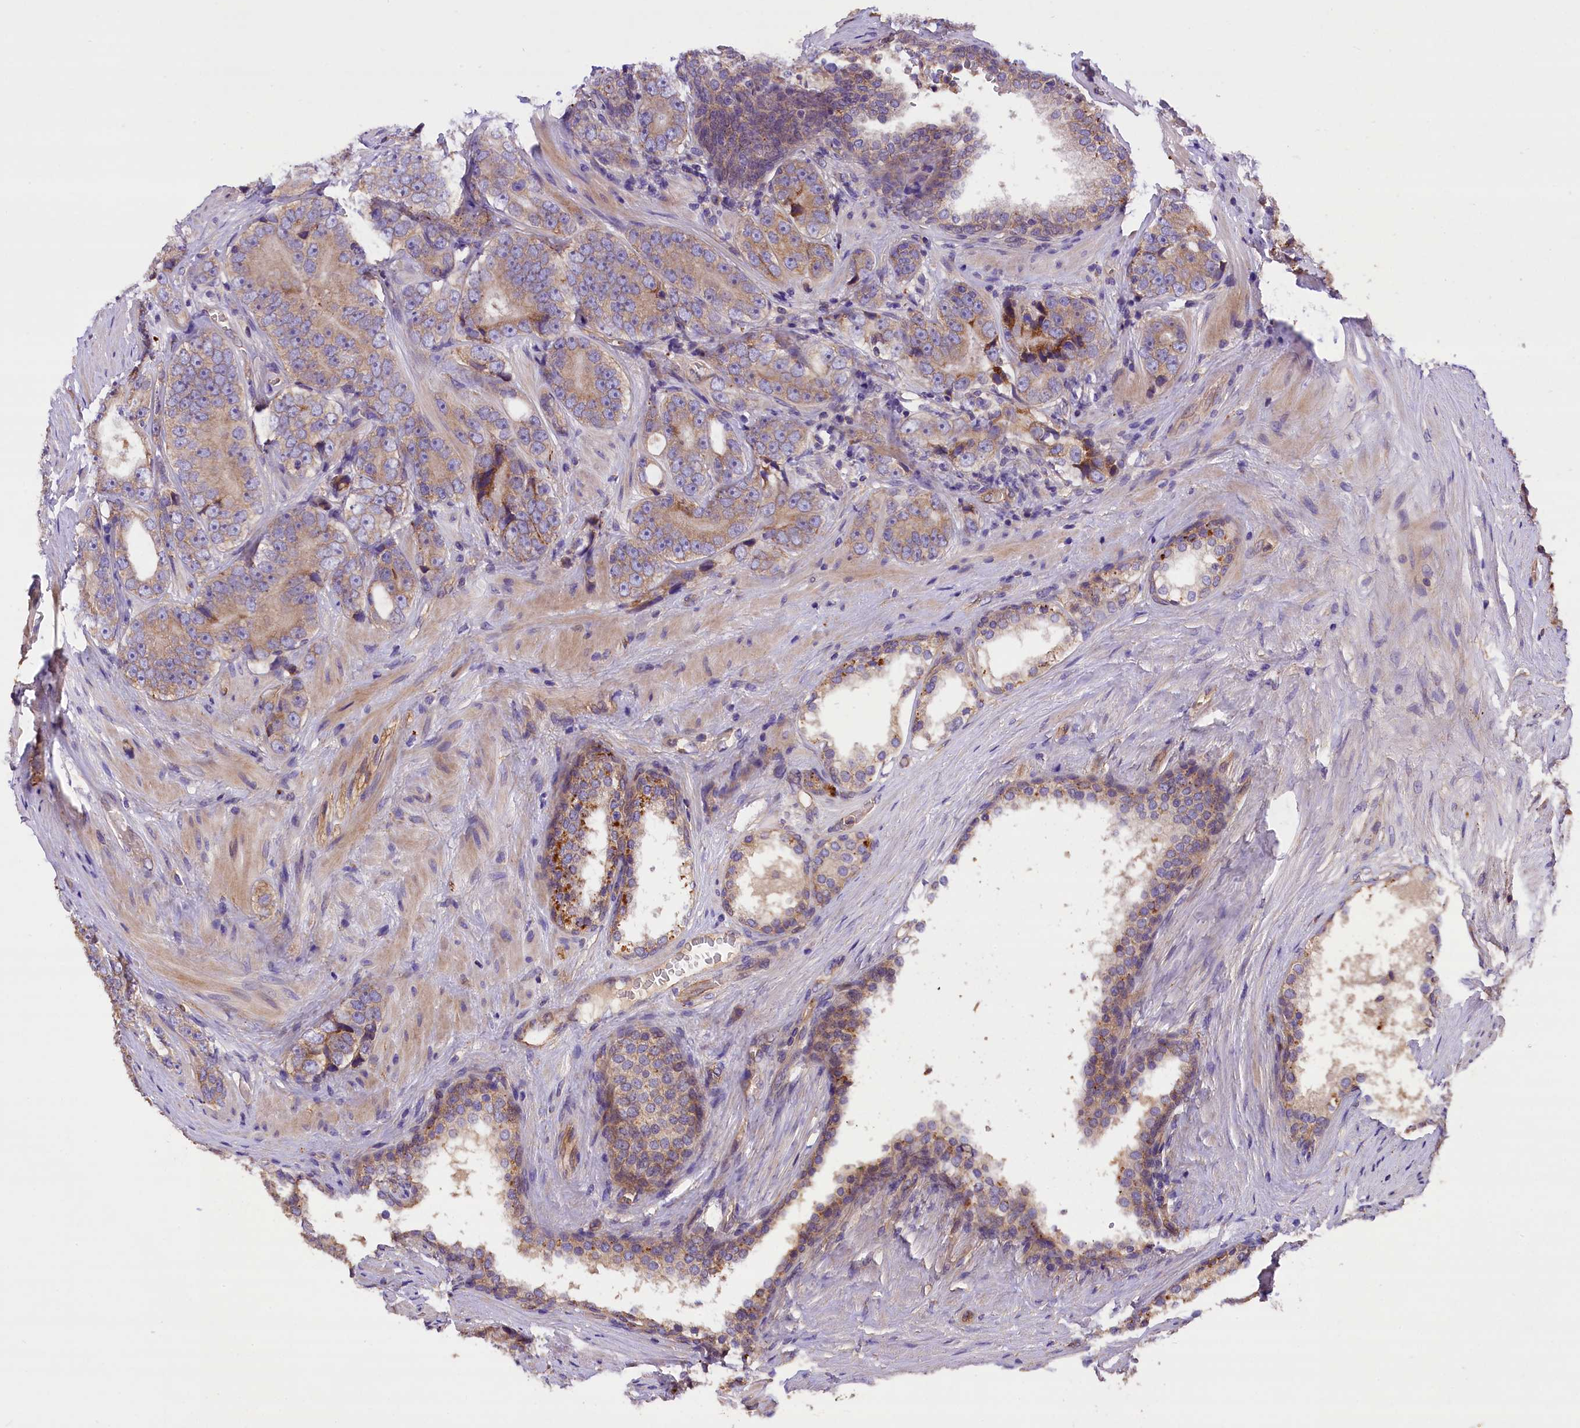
{"staining": {"intensity": "weak", "quantity": ">75%", "location": "cytoplasmic/membranous"}, "tissue": "prostate cancer", "cell_type": "Tumor cells", "image_type": "cancer", "snomed": [{"axis": "morphology", "description": "Adenocarcinoma, High grade"}, {"axis": "topography", "description": "Prostate"}], "caption": "Protein positivity by immunohistochemistry (IHC) shows weak cytoplasmic/membranous expression in about >75% of tumor cells in prostate cancer (high-grade adenocarcinoma).", "gene": "ERMARD", "patient": {"sex": "male", "age": 56}}